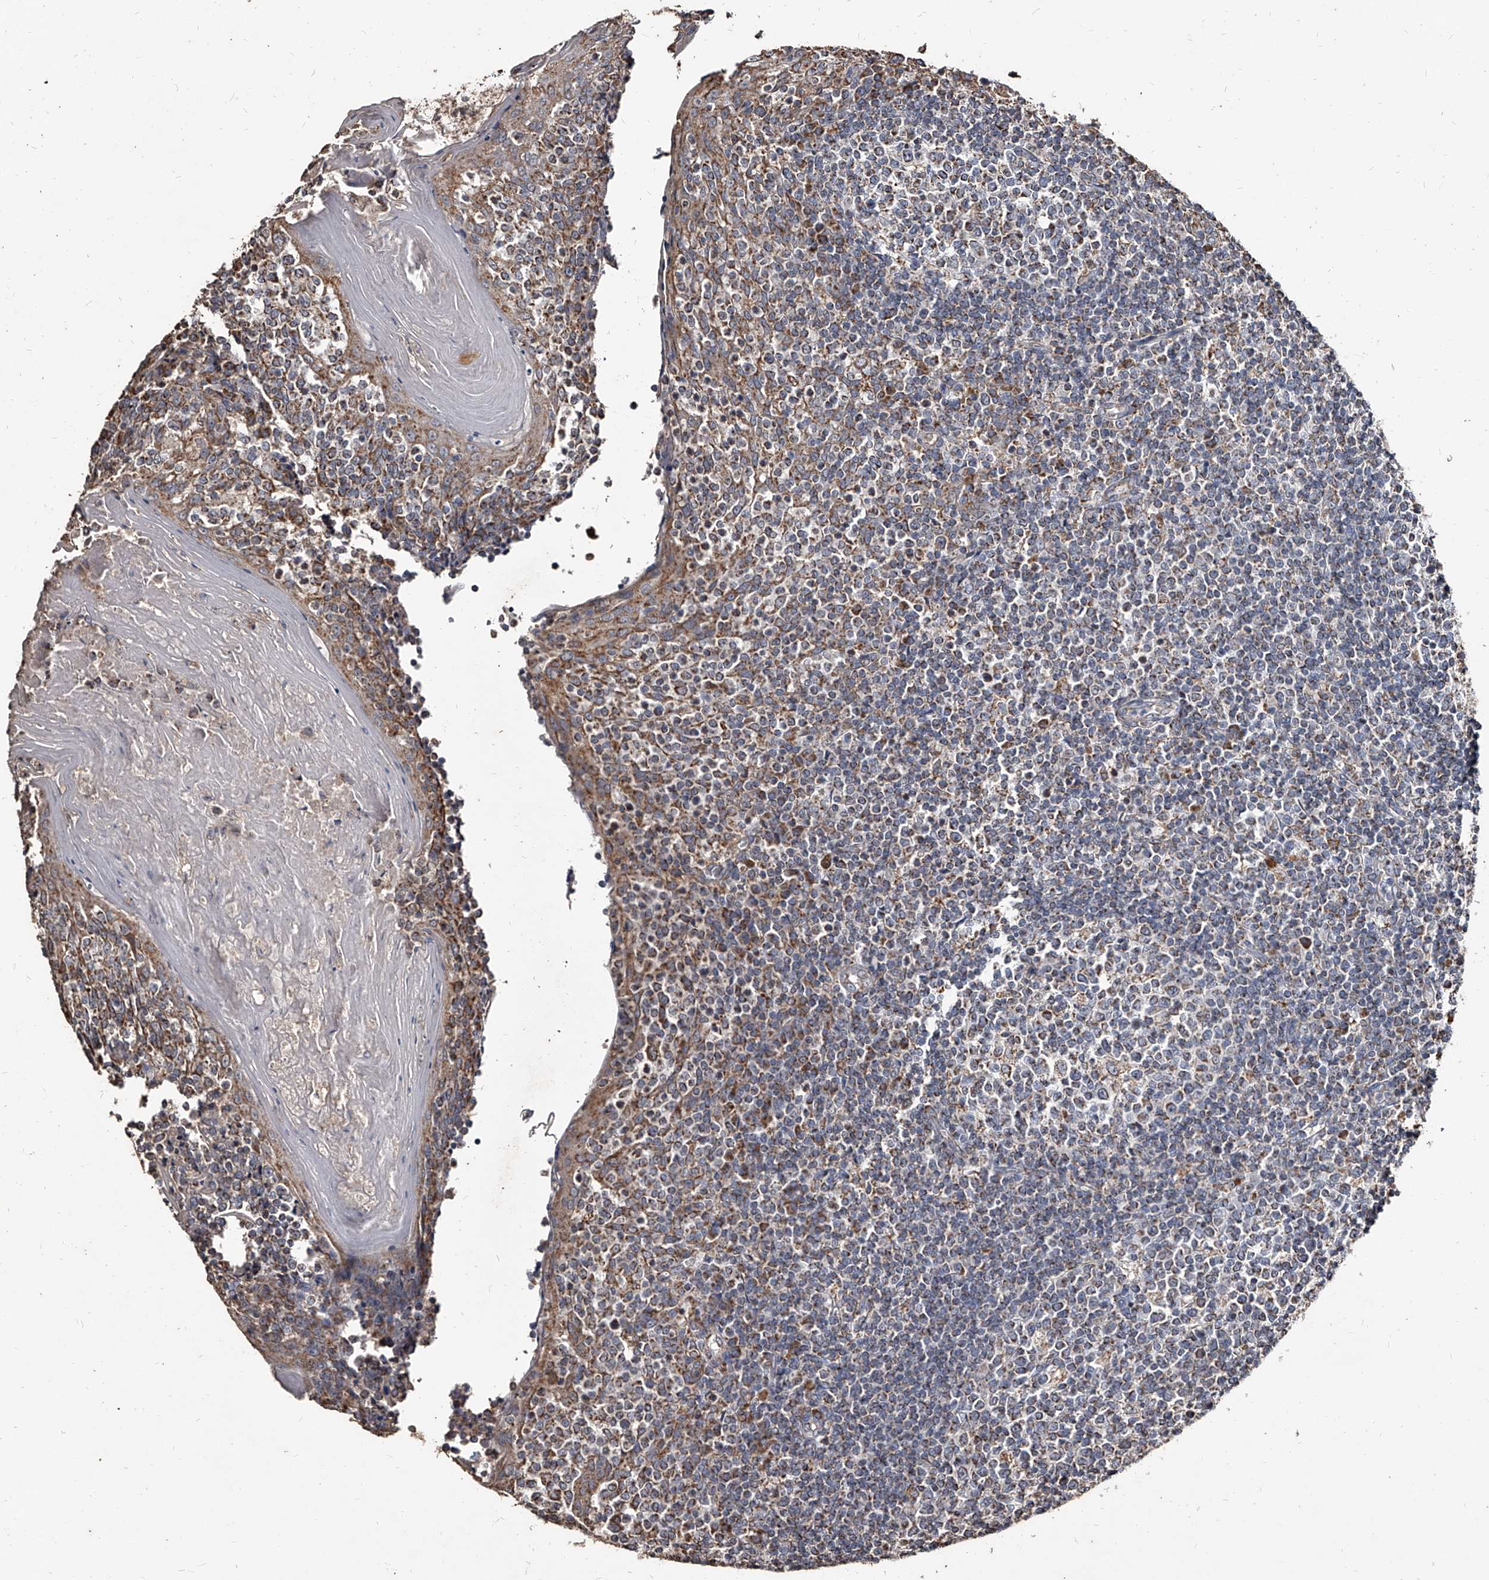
{"staining": {"intensity": "moderate", "quantity": "25%-75%", "location": "cytoplasmic/membranous"}, "tissue": "tonsil", "cell_type": "Germinal center cells", "image_type": "normal", "snomed": [{"axis": "morphology", "description": "Normal tissue, NOS"}, {"axis": "topography", "description": "Tonsil"}], "caption": "IHC (DAB) staining of benign tonsil exhibits moderate cytoplasmic/membranous protein expression in about 25%-75% of germinal center cells.", "gene": "GPR183", "patient": {"sex": "female", "age": 19}}